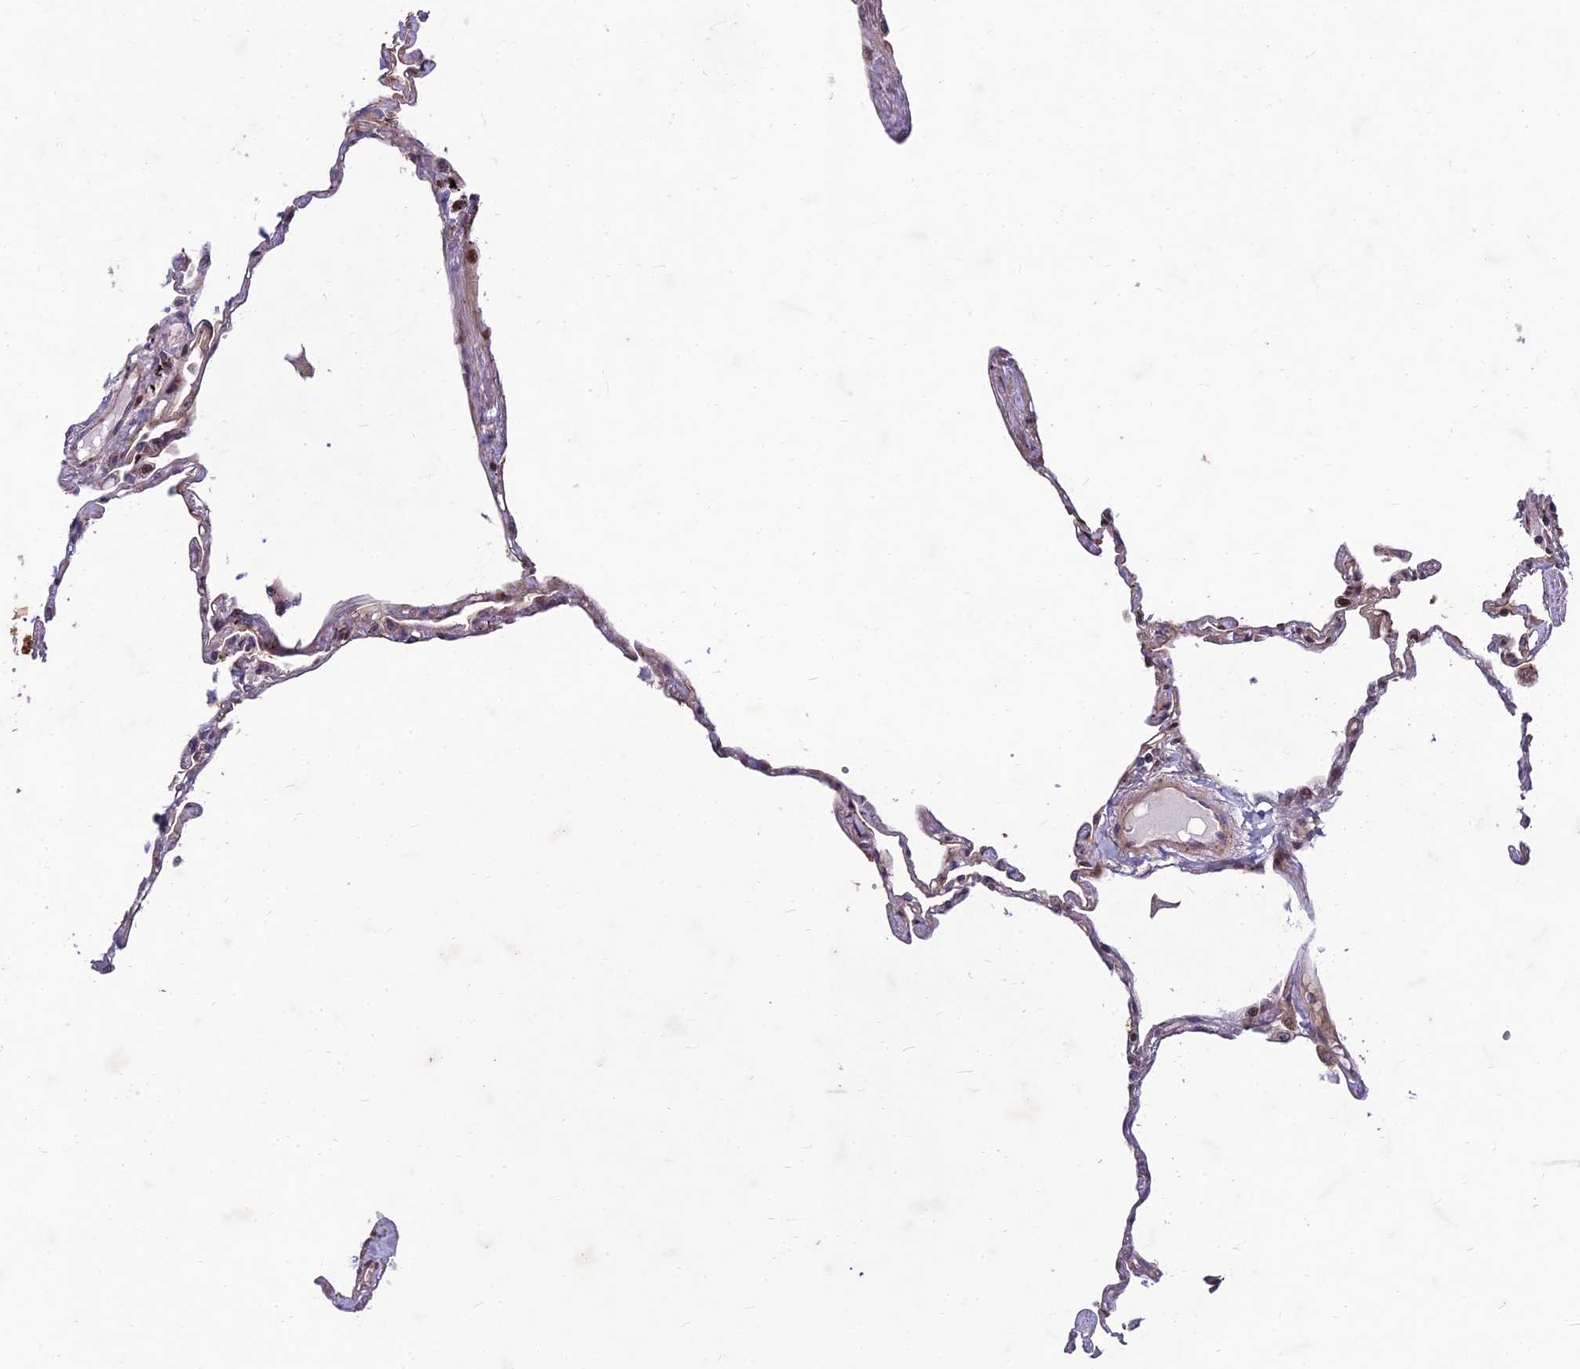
{"staining": {"intensity": "negative", "quantity": "none", "location": "none"}, "tissue": "lung", "cell_type": "Alveolar cells", "image_type": "normal", "snomed": [{"axis": "morphology", "description": "Normal tissue, NOS"}, {"axis": "topography", "description": "Lung"}], "caption": "The immunohistochemistry micrograph has no significant positivity in alveolar cells of lung.", "gene": "MKKS", "patient": {"sex": "female", "age": 67}}